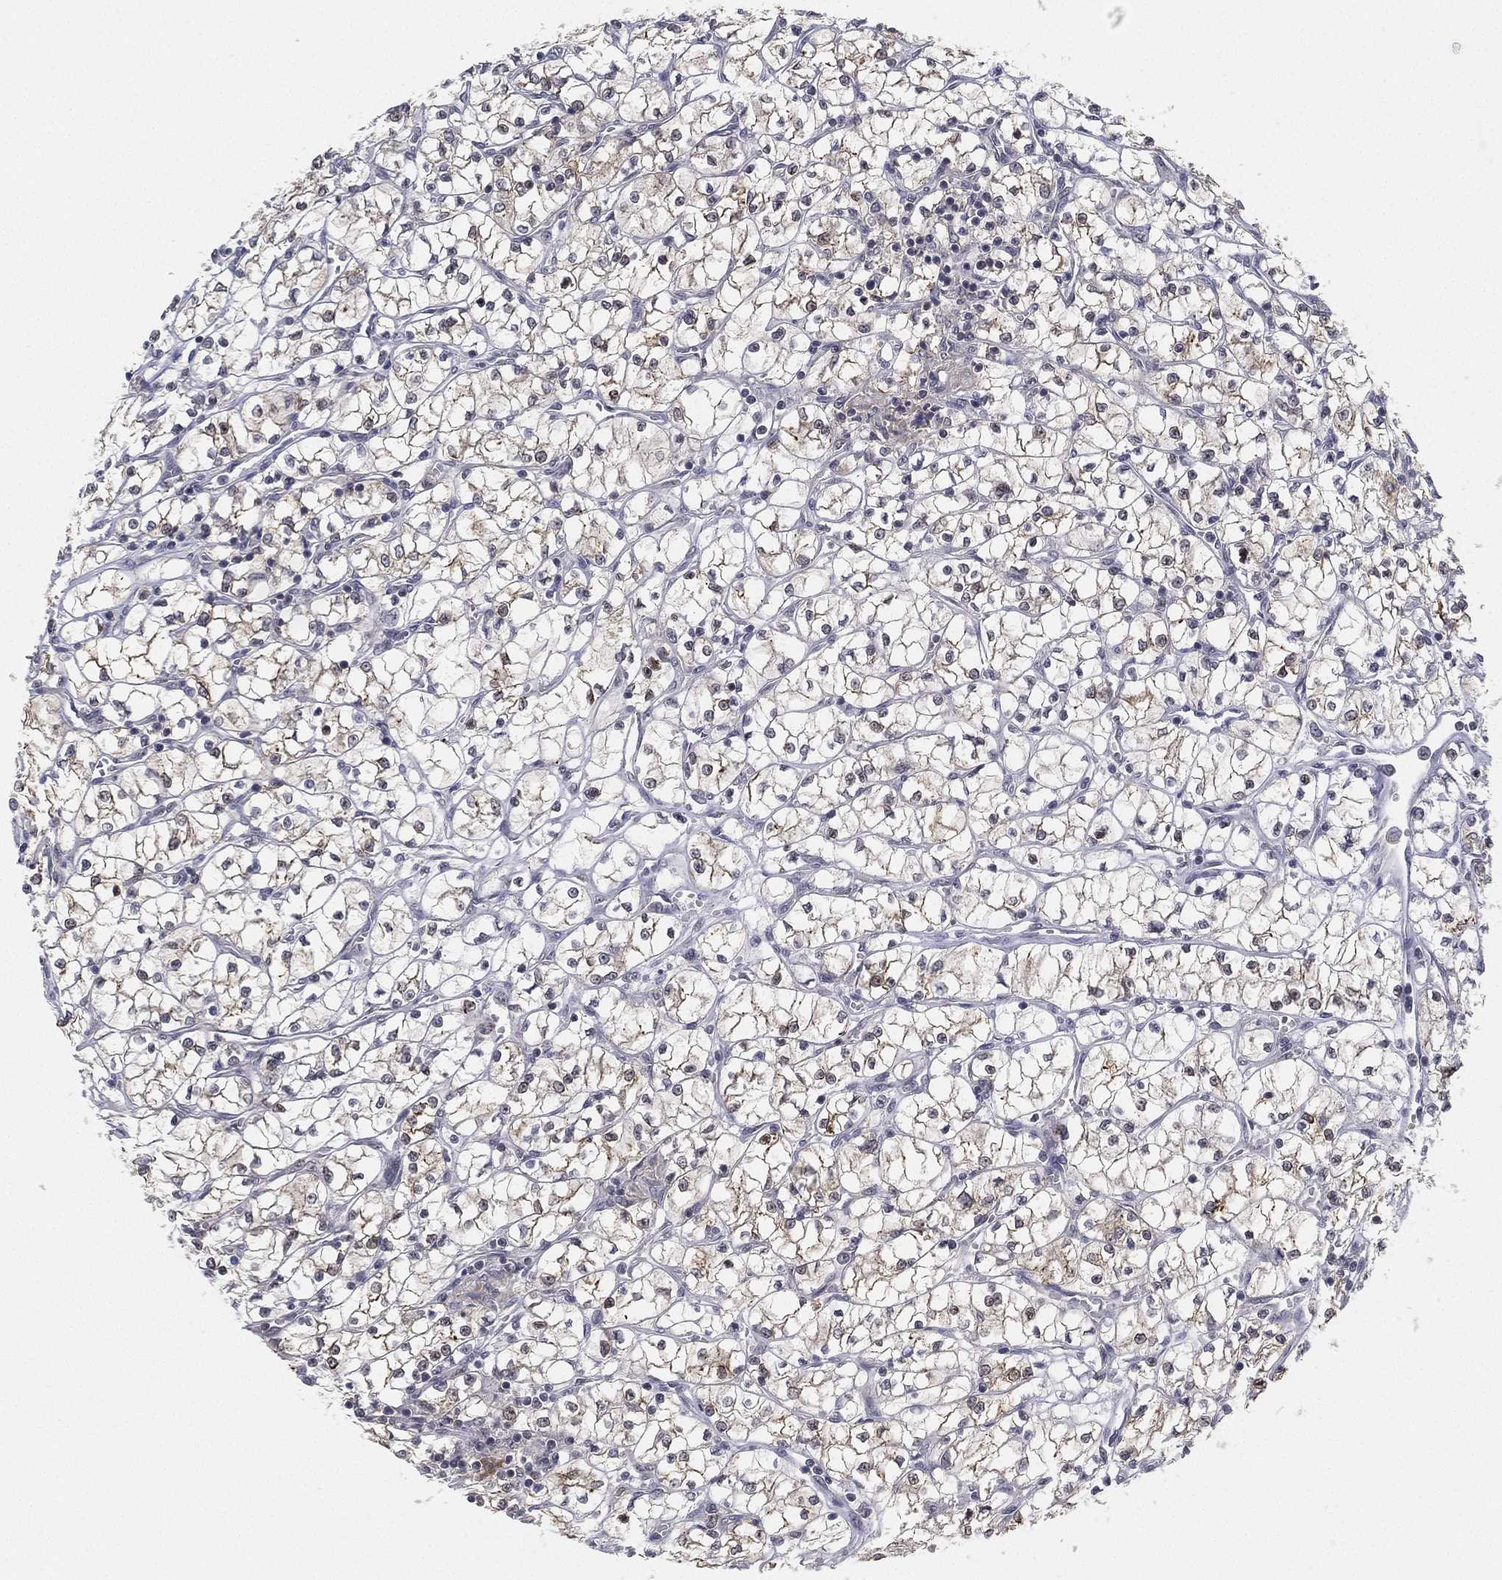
{"staining": {"intensity": "moderate", "quantity": "25%-75%", "location": "cytoplasmic/membranous"}, "tissue": "renal cancer", "cell_type": "Tumor cells", "image_type": "cancer", "snomed": [{"axis": "morphology", "description": "Adenocarcinoma, NOS"}, {"axis": "topography", "description": "Kidney"}], "caption": "A micrograph of human renal cancer stained for a protein reveals moderate cytoplasmic/membranous brown staining in tumor cells. Ihc stains the protein in brown and the nuclei are stained blue.", "gene": "PPP1R16B", "patient": {"sex": "female", "age": 64}}